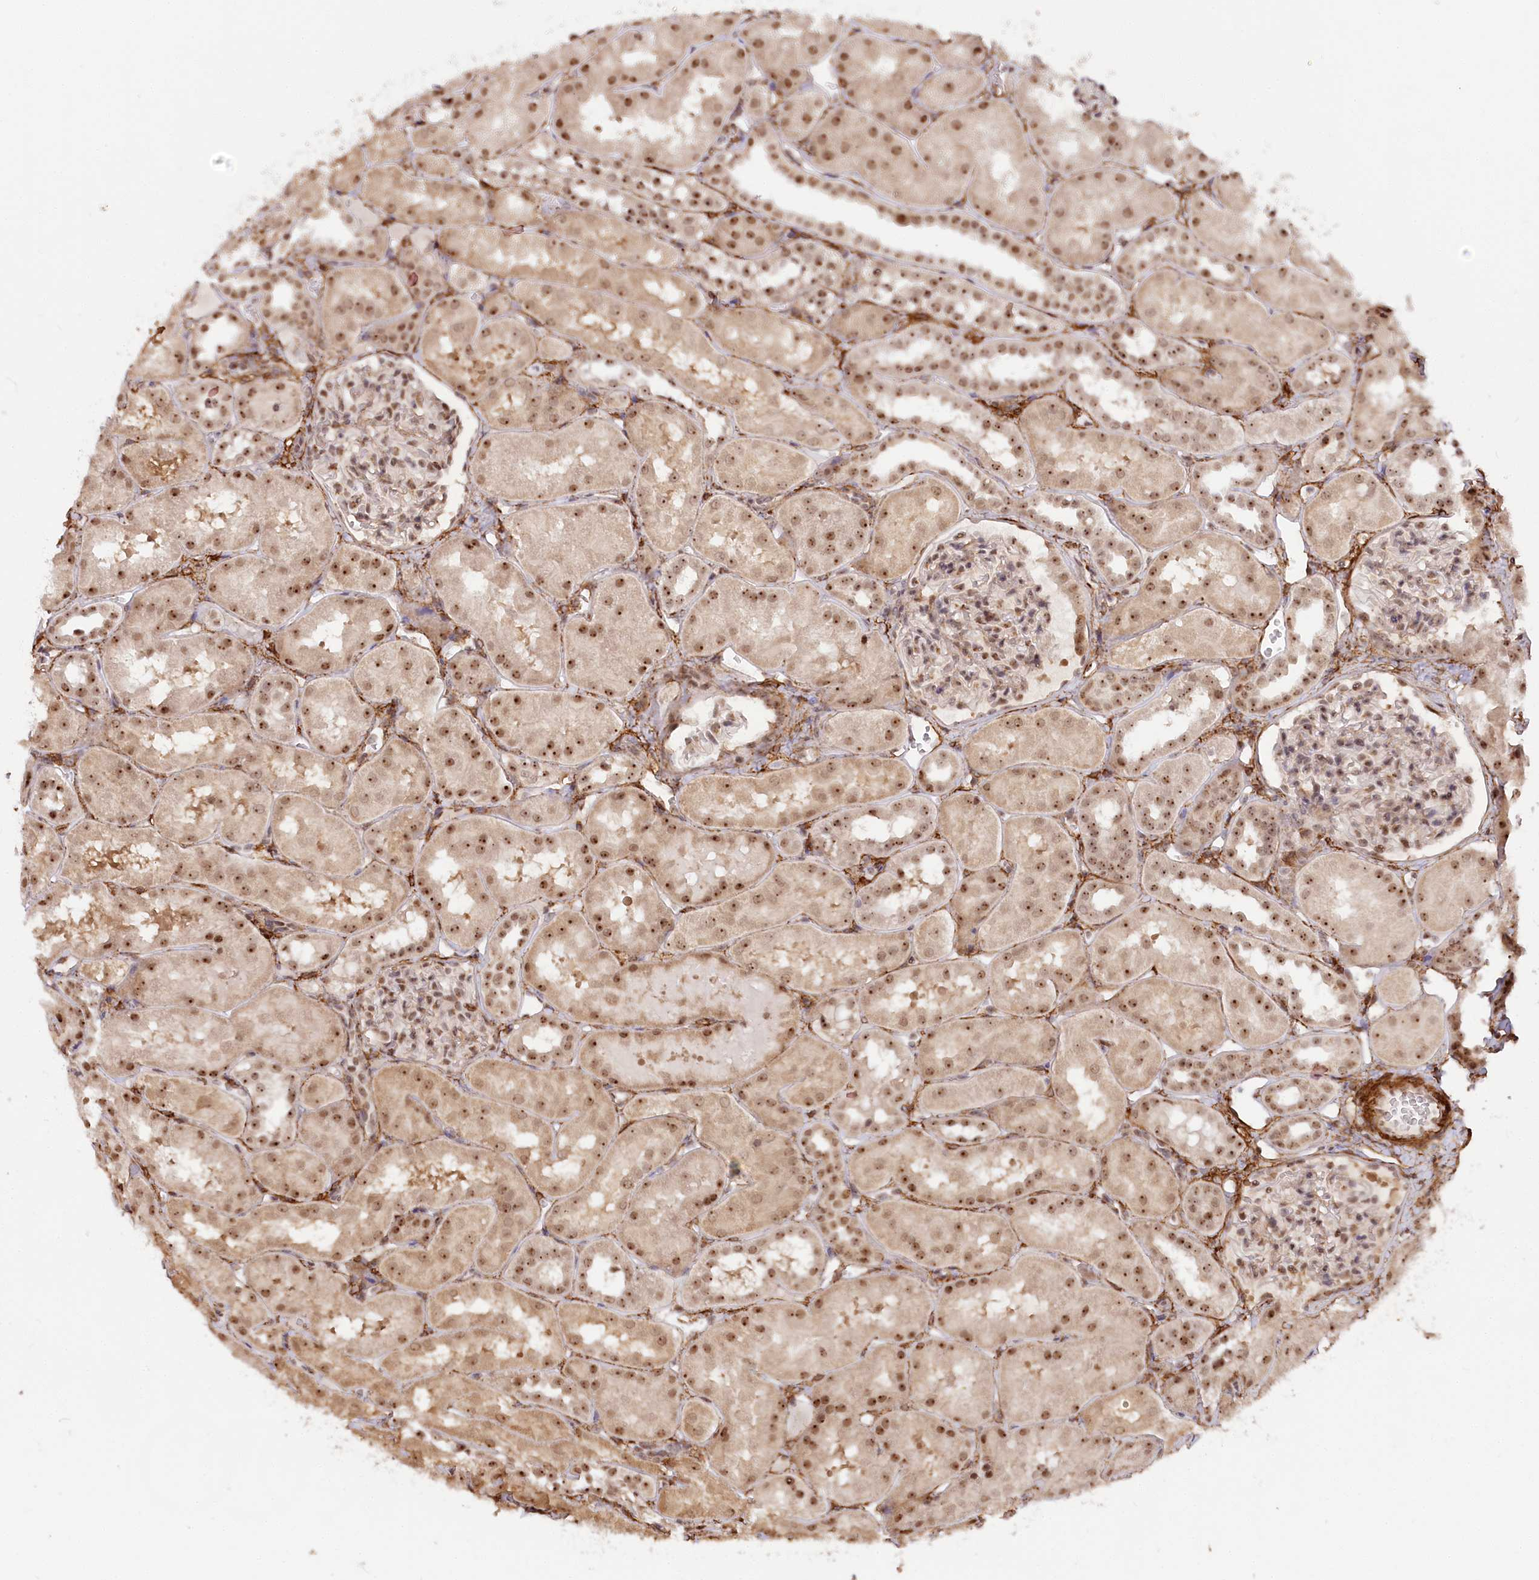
{"staining": {"intensity": "moderate", "quantity": "25%-75%", "location": "nuclear"}, "tissue": "kidney", "cell_type": "Cells in glomeruli", "image_type": "normal", "snomed": [{"axis": "morphology", "description": "Normal tissue, NOS"}, {"axis": "topography", "description": "Kidney"}, {"axis": "topography", "description": "Urinary bladder"}], "caption": "Moderate nuclear protein positivity is seen in approximately 25%-75% of cells in glomeruli in kidney.", "gene": "GNL3L", "patient": {"sex": "male", "age": 16}}